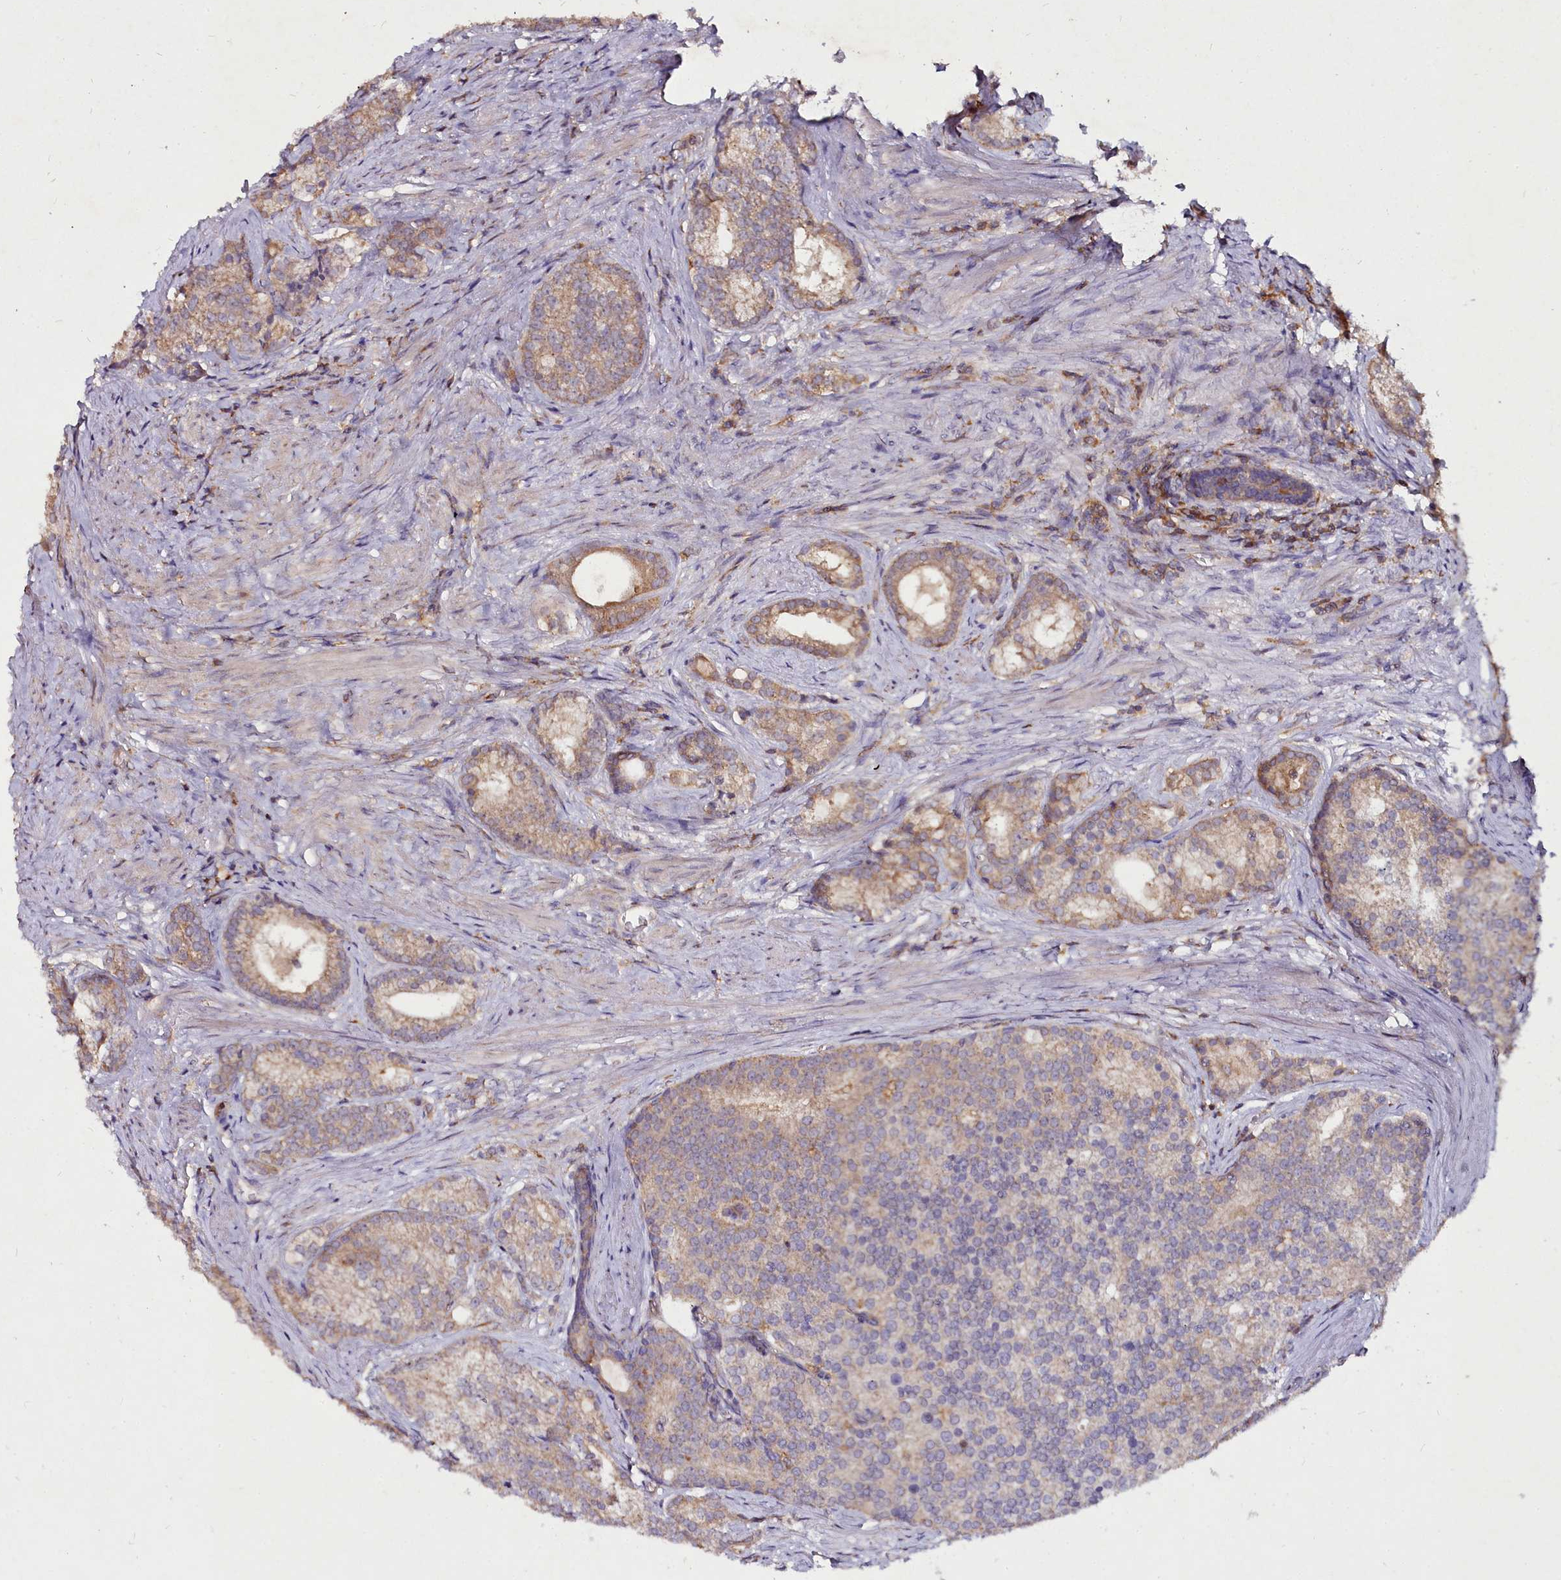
{"staining": {"intensity": "moderate", "quantity": "25%-75%", "location": "cytoplasmic/membranous"}, "tissue": "prostate cancer", "cell_type": "Tumor cells", "image_type": "cancer", "snomed": [{"axis": "morphology", "description": "Adenocarcinoma, Low grade"}, {"axis": "topography", "description": "Prostate"}], "caption": "Protein expression analysis of prostate adenocarcinoma (low-grade) displays moderate cytoplasmic/membranous positivity in approximately 25%-75% of tumor cells. (brown staining indicates protein expression, while blue staining denotes nuclei).", "gene": "NCKAP1L", "patient": {"sex": "male", "age": 71}}